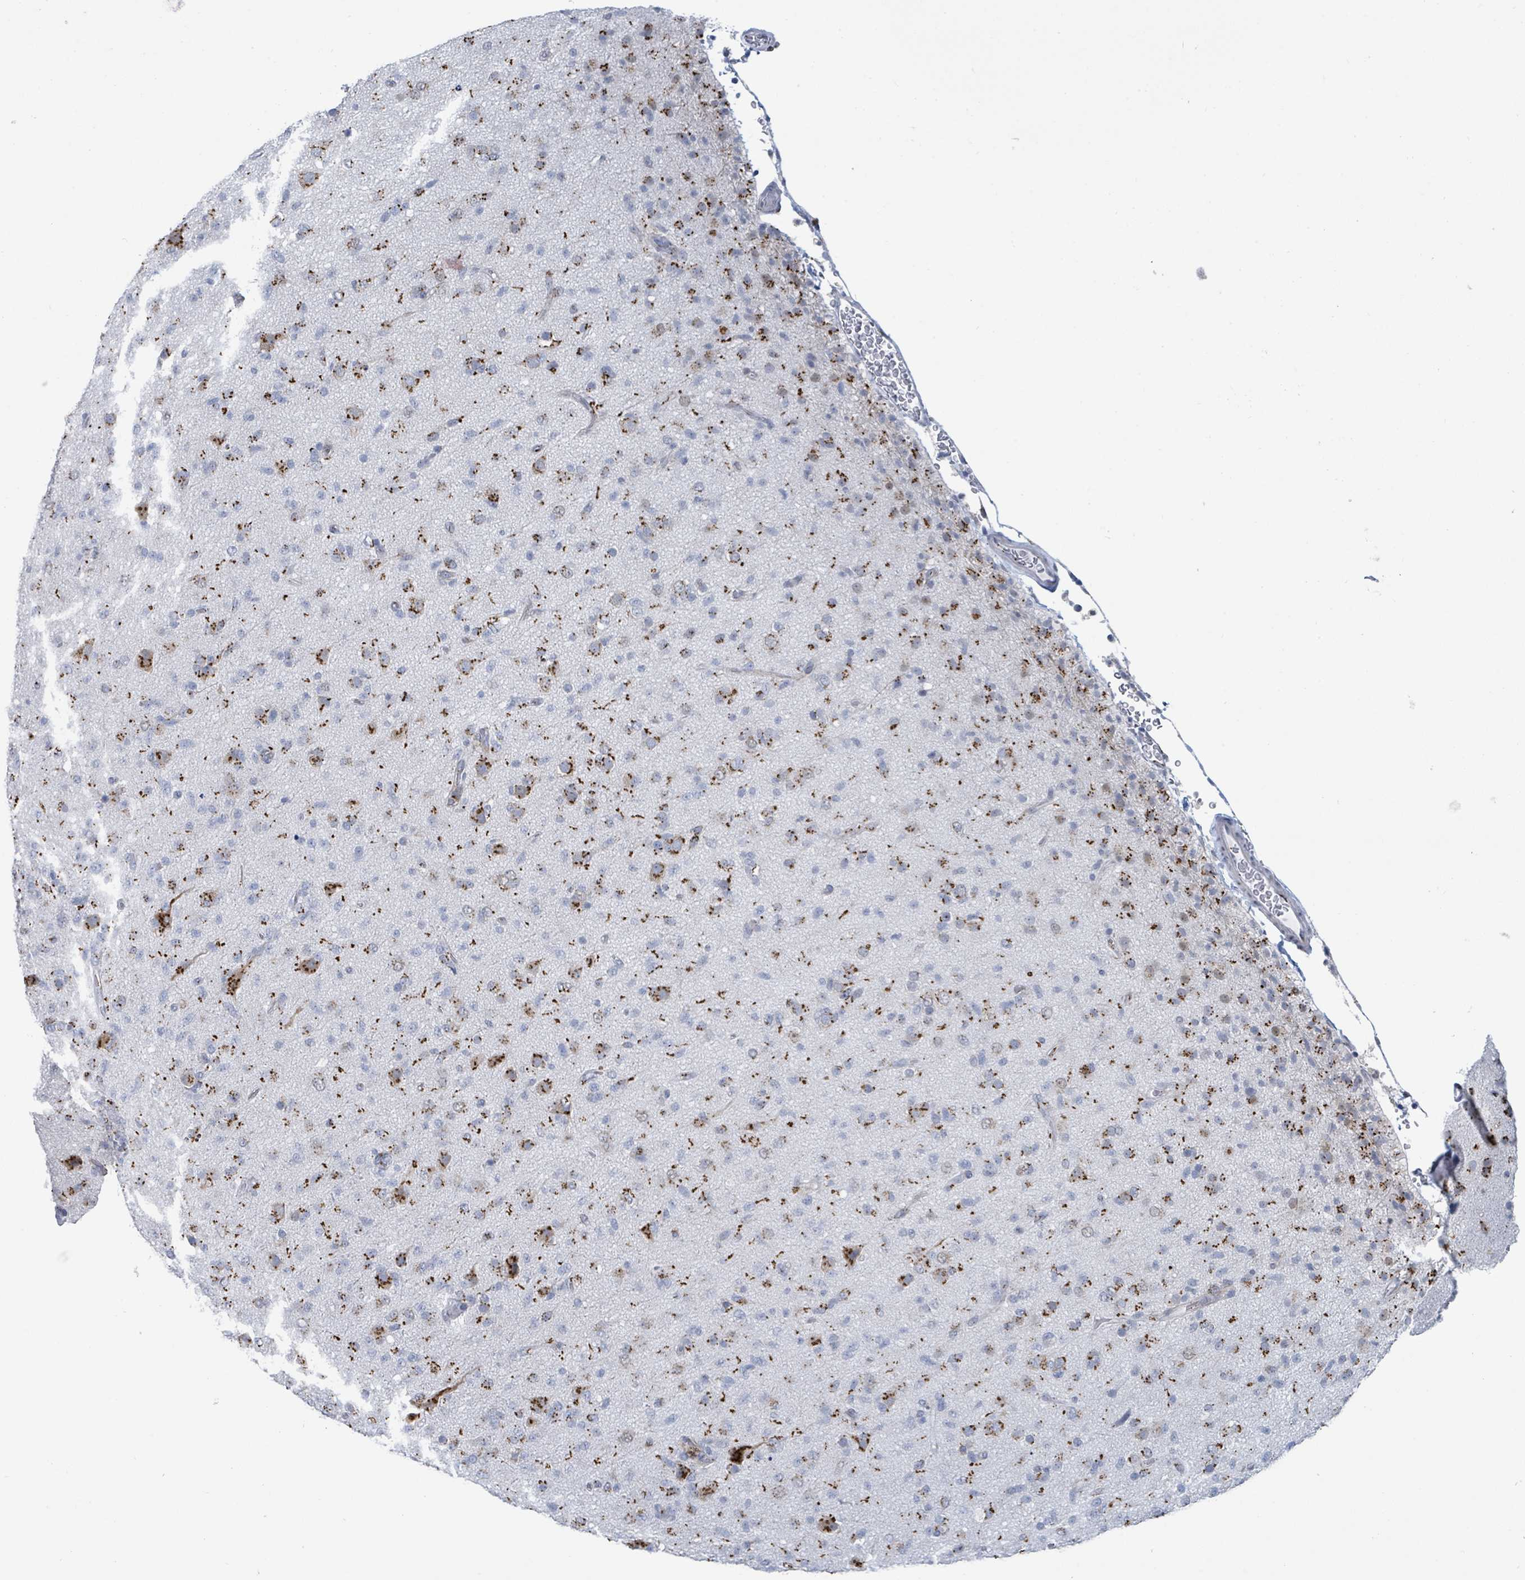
{"staining": {"intensity": "moderate", "quantity": "25%-75%", "location": "cytoplasmic/membranous"}, "tissue": "glioma", "cell_type": "Tumor cells", "image_type": "cancer", "snomed": [{"axis": "morphology", "description": "Glioma, malignant, Low grade"}, {"axis": "topography", "description": "Brain"}], "caption": "The image shows staining of glioma, revealing moderate cytoplasmic/membranous protein staining (brown color) within tumor cells. (DAB (3,3'-diaminobenzidine) = brown stain, brightfield microscopy at high magnification).", "gene": "DCAF5", "patient": {"sex": "male", "age": 65}}